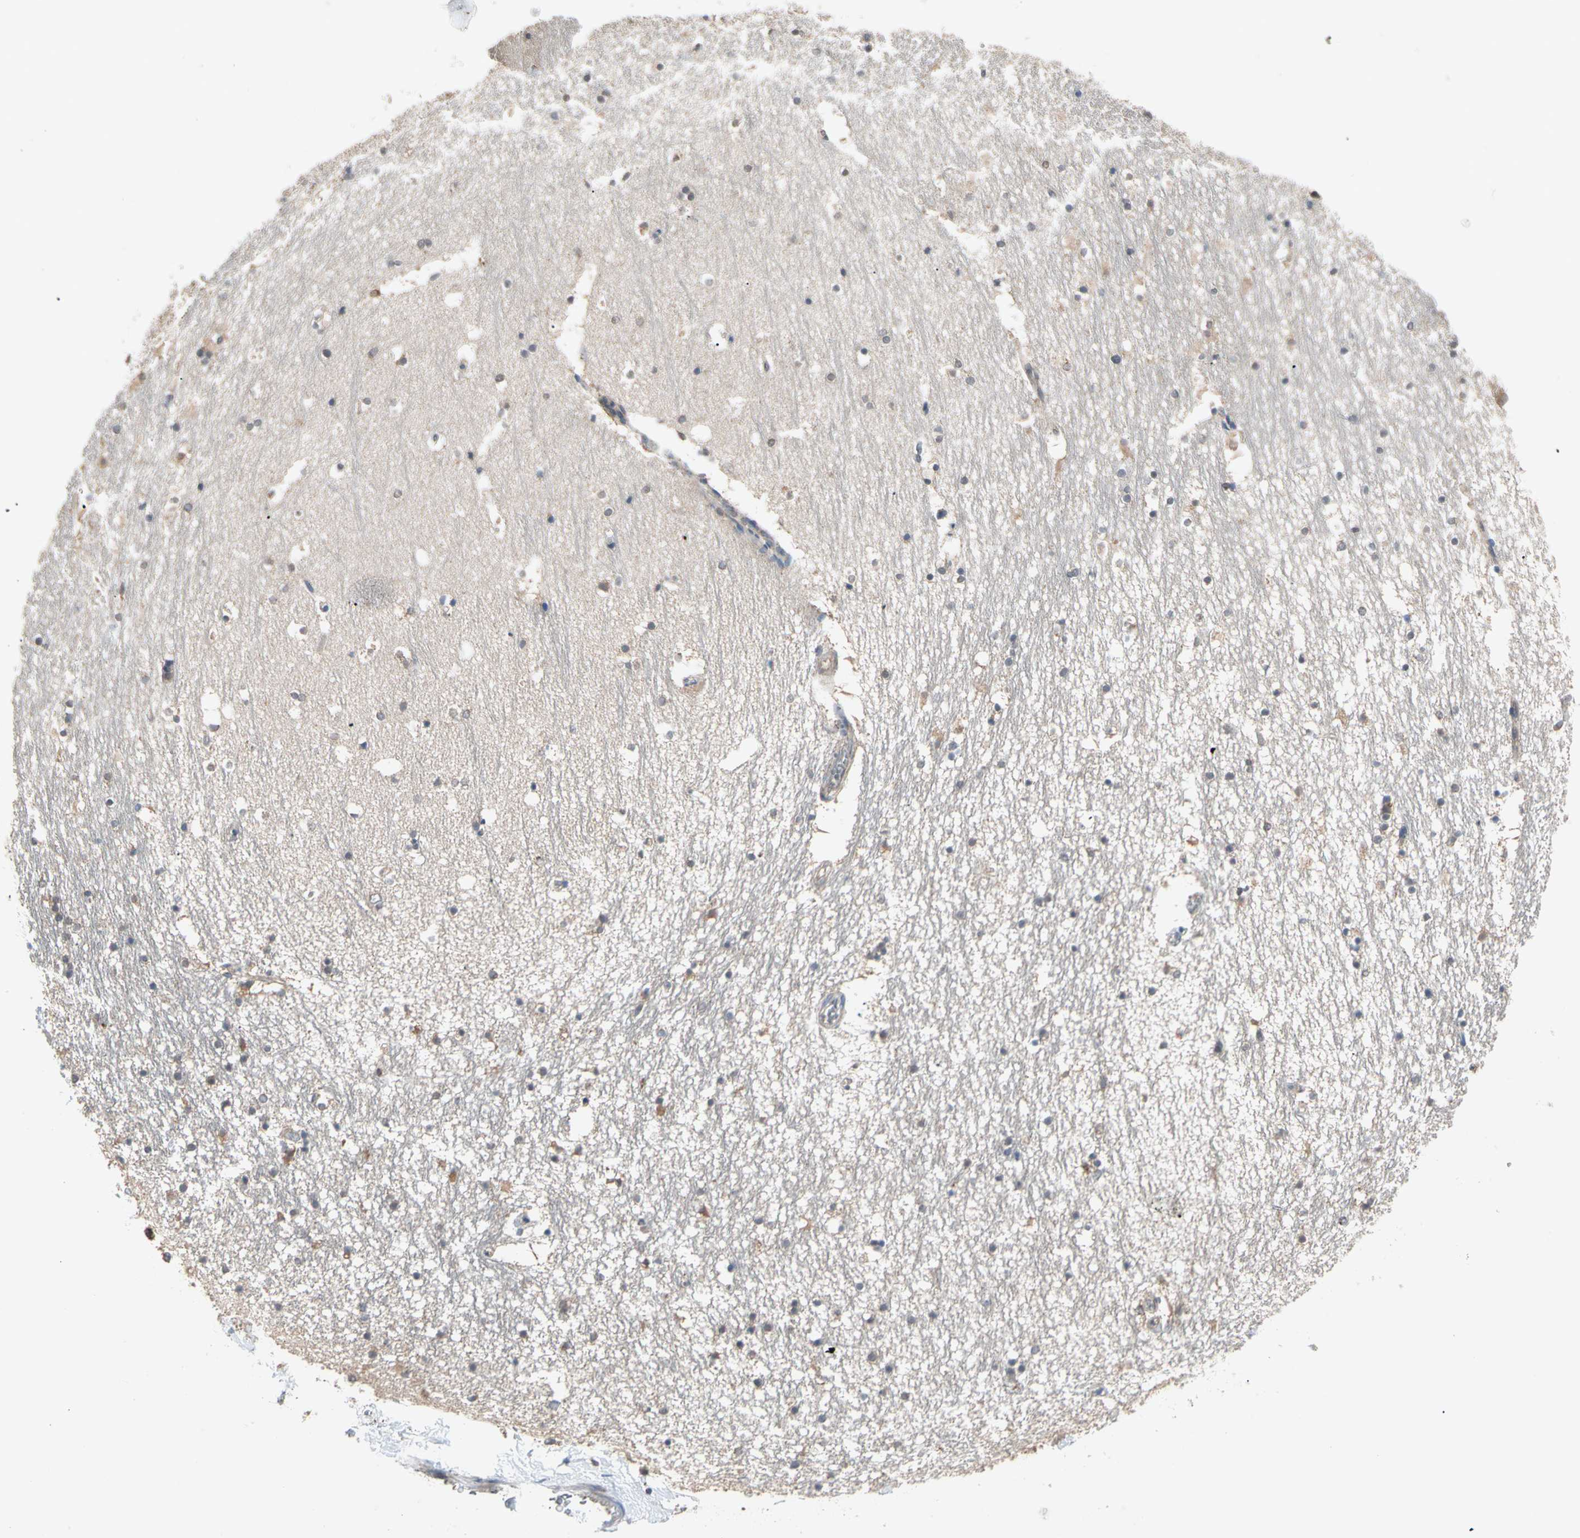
{"staining": {"intensity": "weak", "quantity": "<25%", "location": "cytoplasmic/membranous"}, "tissue": "hippocampus", "cell_type": "Glial cells", "image_type": "normal", "snomed": [{"axis": "morphology", "description": "Normal tissue, NOS"}, {"axis": "topography", "description": "Hippocampus"}], "caption": "This micrograph is of unremarkable hippocampus stained with IHC to label a protein in brown with the nuclei are counter-stained blue. There is no expression in glial cells.", "gene": "MTHFS", "patient": {"sex": "male", "age": 45}}